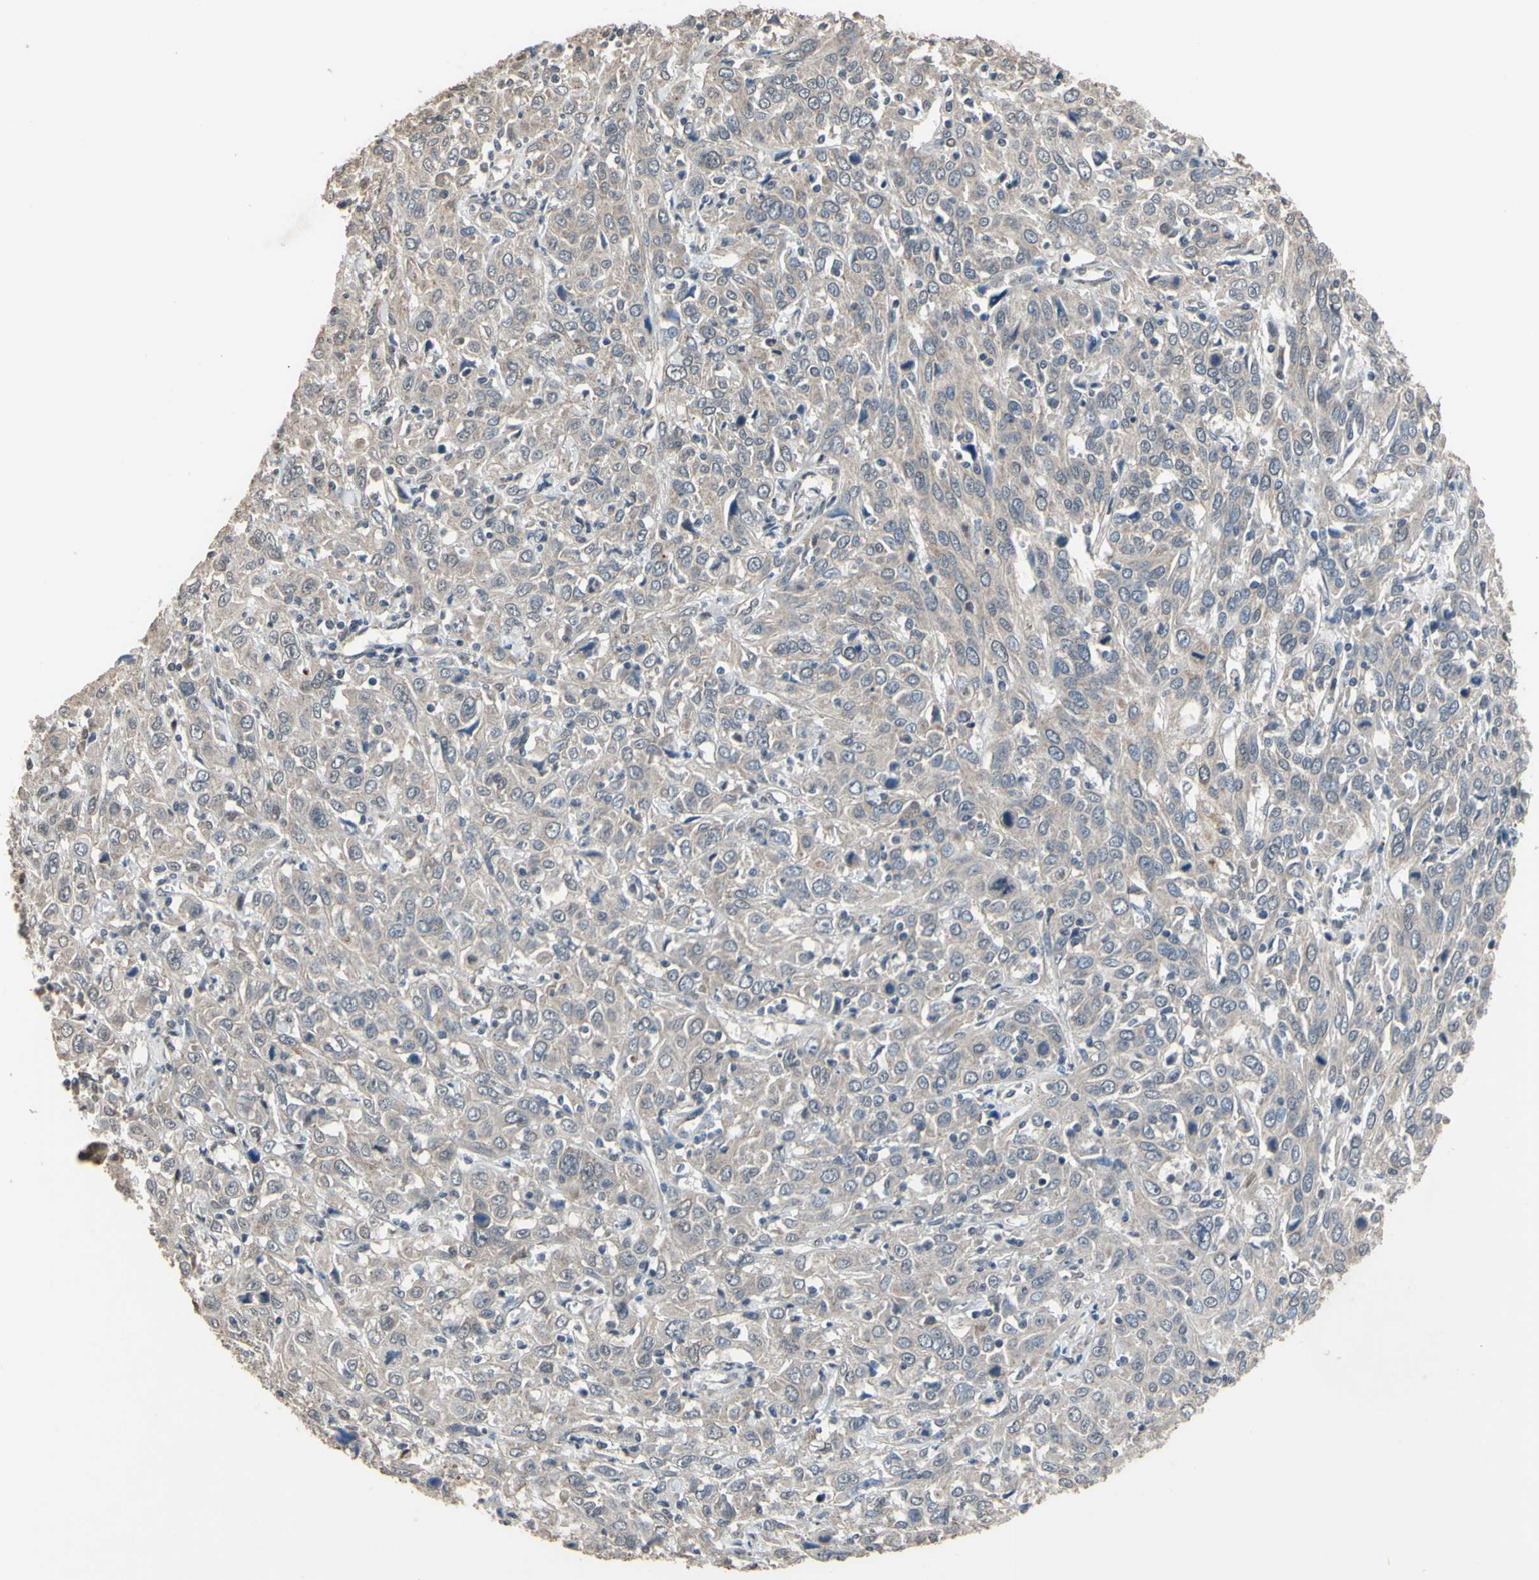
{"staining": {"intensity": "weak", "quantity": ">75%", "location": "cytoplasmic/membranous"}, "tissue": "cervical cancer", "cell_type": "Tumor cells", "image_type": "cancer", "snomed": [{"axis": "morphology", "description": "Squamous cell carcinoma, NOS"}, {"axis": "topography", "description": "Cervix"}], "caption": "This is an image of IHC staining of cervical squamous cell carcinoma, which shows weak staining in the cytoplasmic/membranous of tumor cells.", "gene": "ZNF174", "patient": {"sex": "female", "age": 46}}